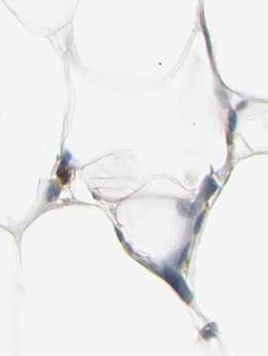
{"staining": {"intensity": "weak", "quantity": ">75%", "location": "cytoplasmic/membranous"}, "tissue": "adipose tissue", "cell_type": "Adipocytes", "image_type": "normal", "snomed": [{"axis": "morphology", "description": "Normal tissue, NOS"}, {"axis": "topography", "description": "Breast"}, {"axis": "topography", "description": "Adipose tissue"}], "caption": "IHC image of benign adipose tissue stained for a protein (brown), which exhibits low levels of weak cytoplasmic/membranous expression in about >75% of adipocytes.", "gene": "CYRIB", "patient": {"sex": "female", "age": 25}}